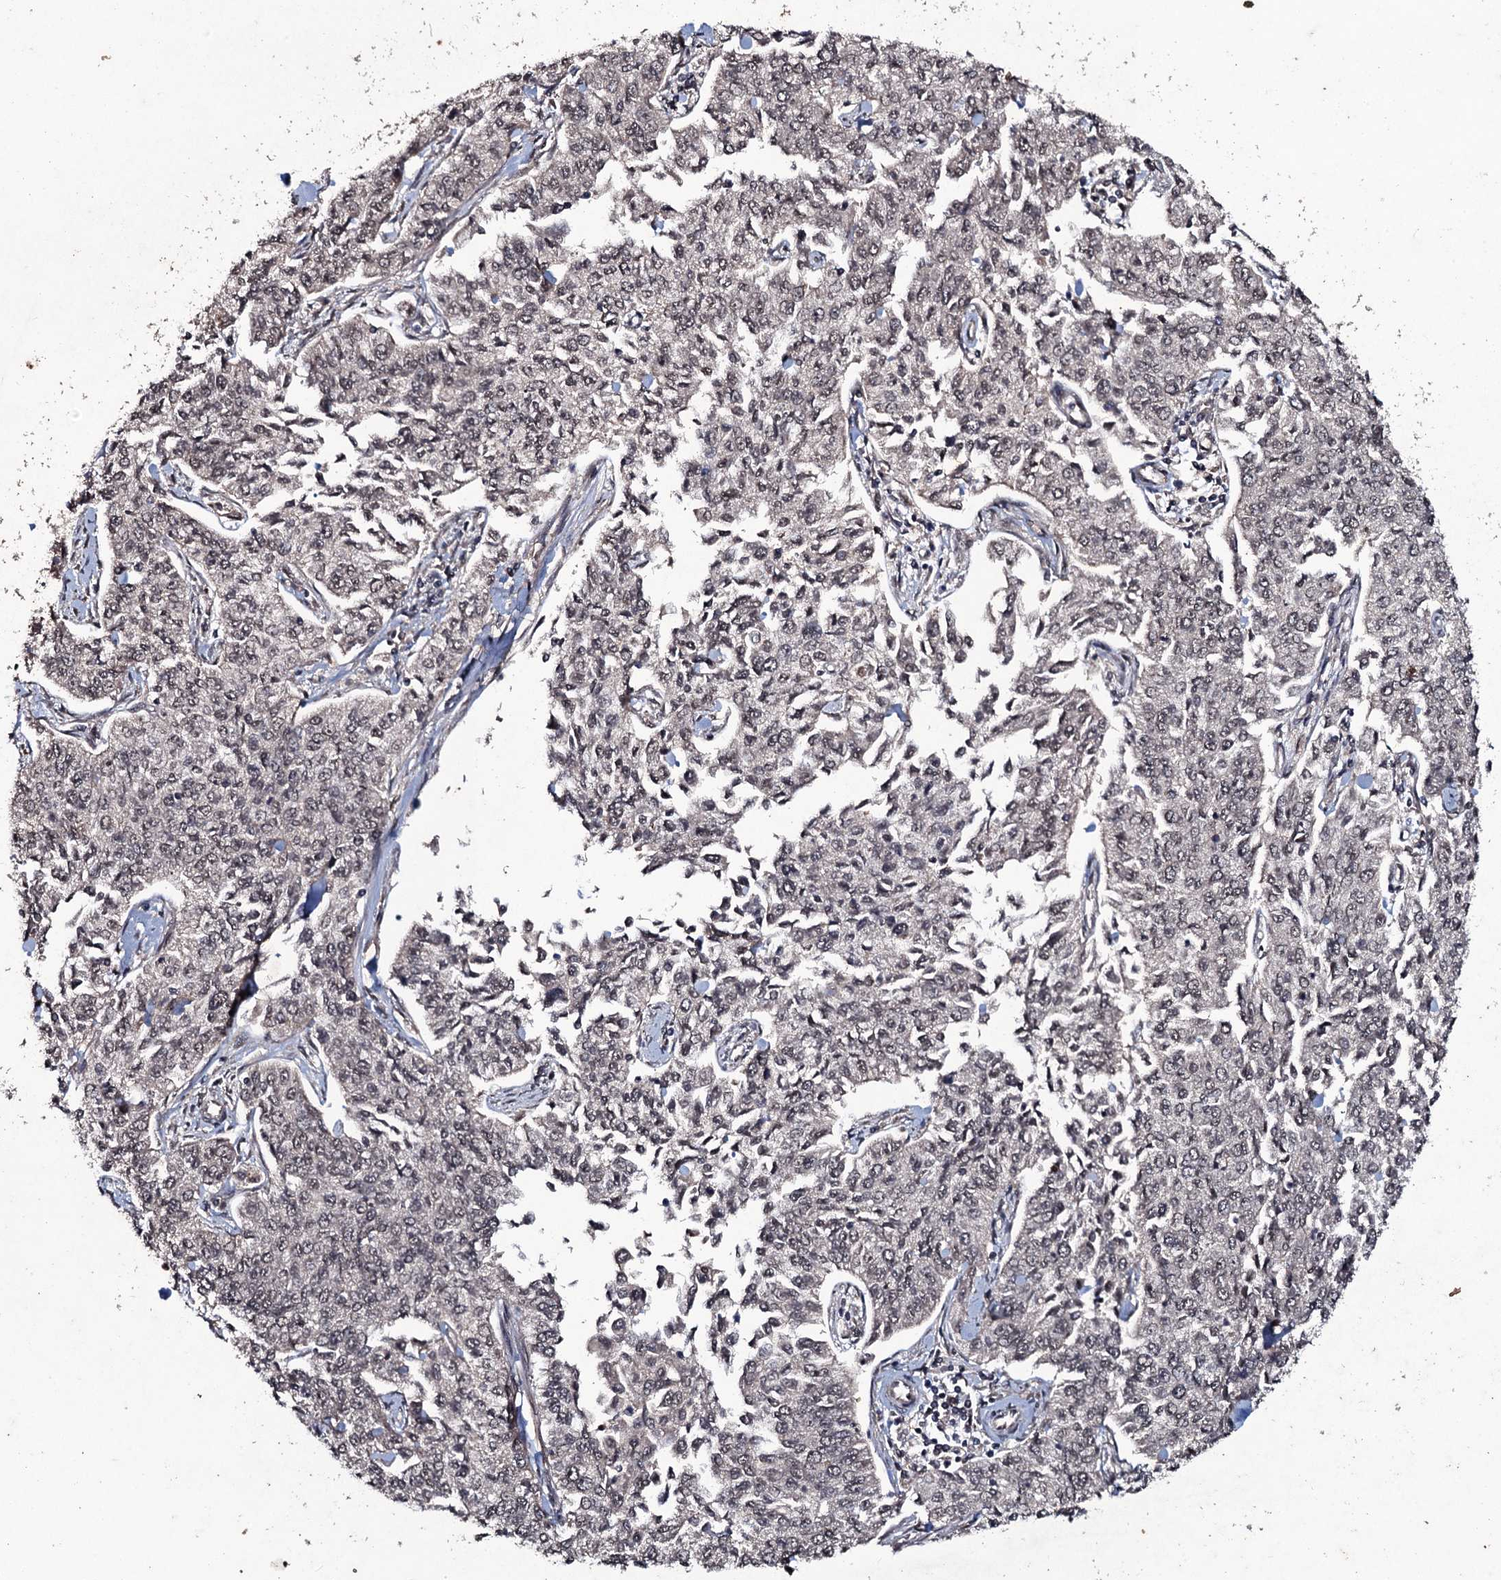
{"staining": {"intensity": "negative", "quantity": "none", "location": "none"}, "tissue": "cervical cancer", "cell_type": "Tumor cells", "image_type": "cancer", "snomed": [{"axis": "morphology", "description": "Squamous cell carcinoma, NOS"}, {"axis": "topography", "description": "Cervix"}], "caption": "IHC of cervical cancer shows no staining in tumor cells. The staining was performed using DAB to visualize the protein expression in brown, while the nuclei were stained in blue with hematoxylin (Magnification: 20x).", "gene": "MRPS31", "patient": {"sex": "female", "age": 35}}